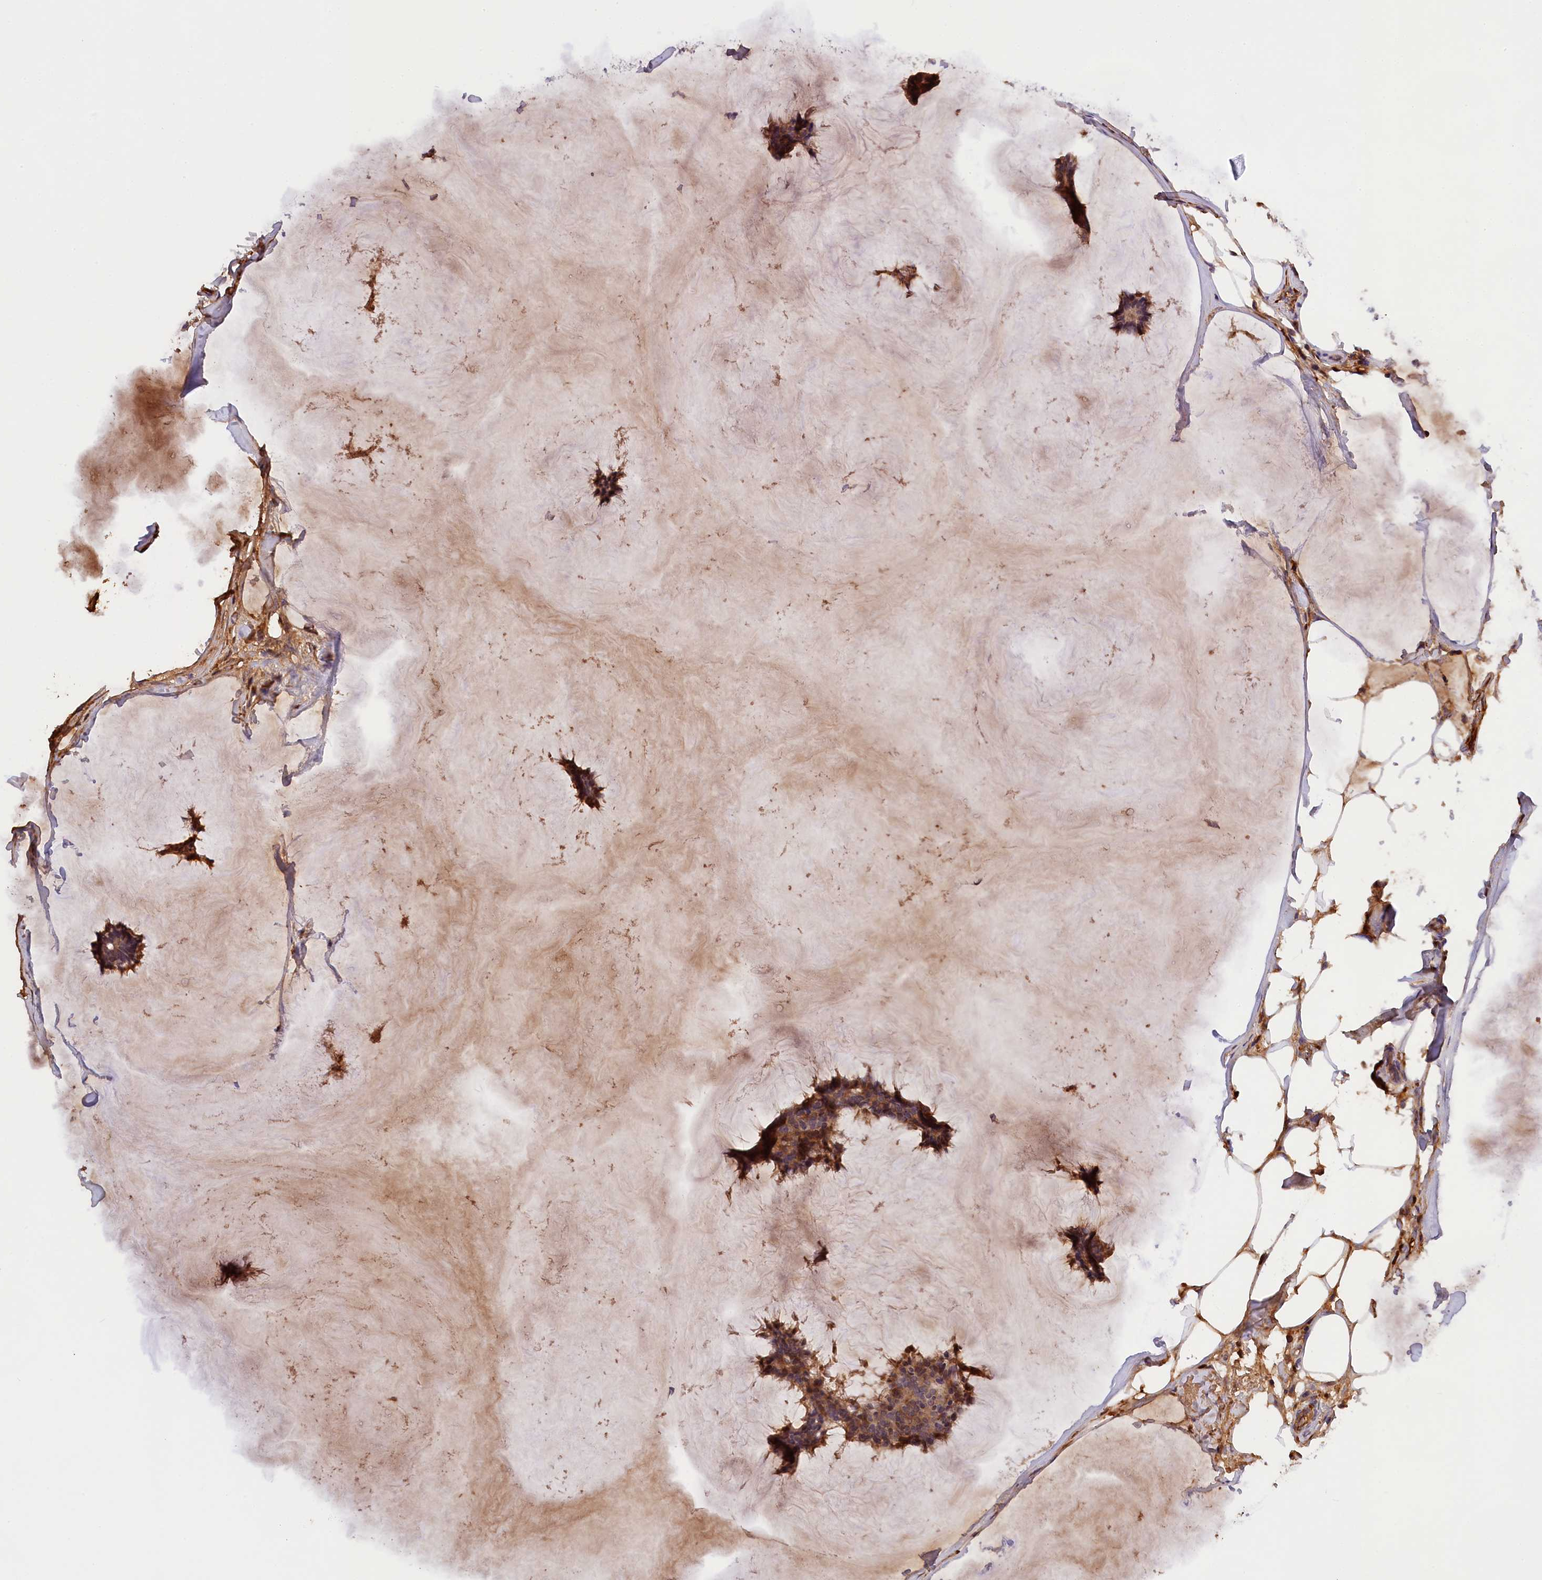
{"staining": {"intensity": "moderate", "quantity": ">75%", "location": "cytoplasmic/membranous"}, "tissue": "breast cancer", "cell_type": "Tumor cells", "image_type": "cancer", "snomed": [{"axis": "morphology", "description": "Duct carcinoma"}, {"axis": "topography", "description": "Breast"}], "caption": "A micrograph of breast cancer stained for a protein demonstrates moderate cytoplasmic/membranous brown staining in tumor cells.", "gene": "PHAF1", "patient": {"sex": "female", "age": 93}}